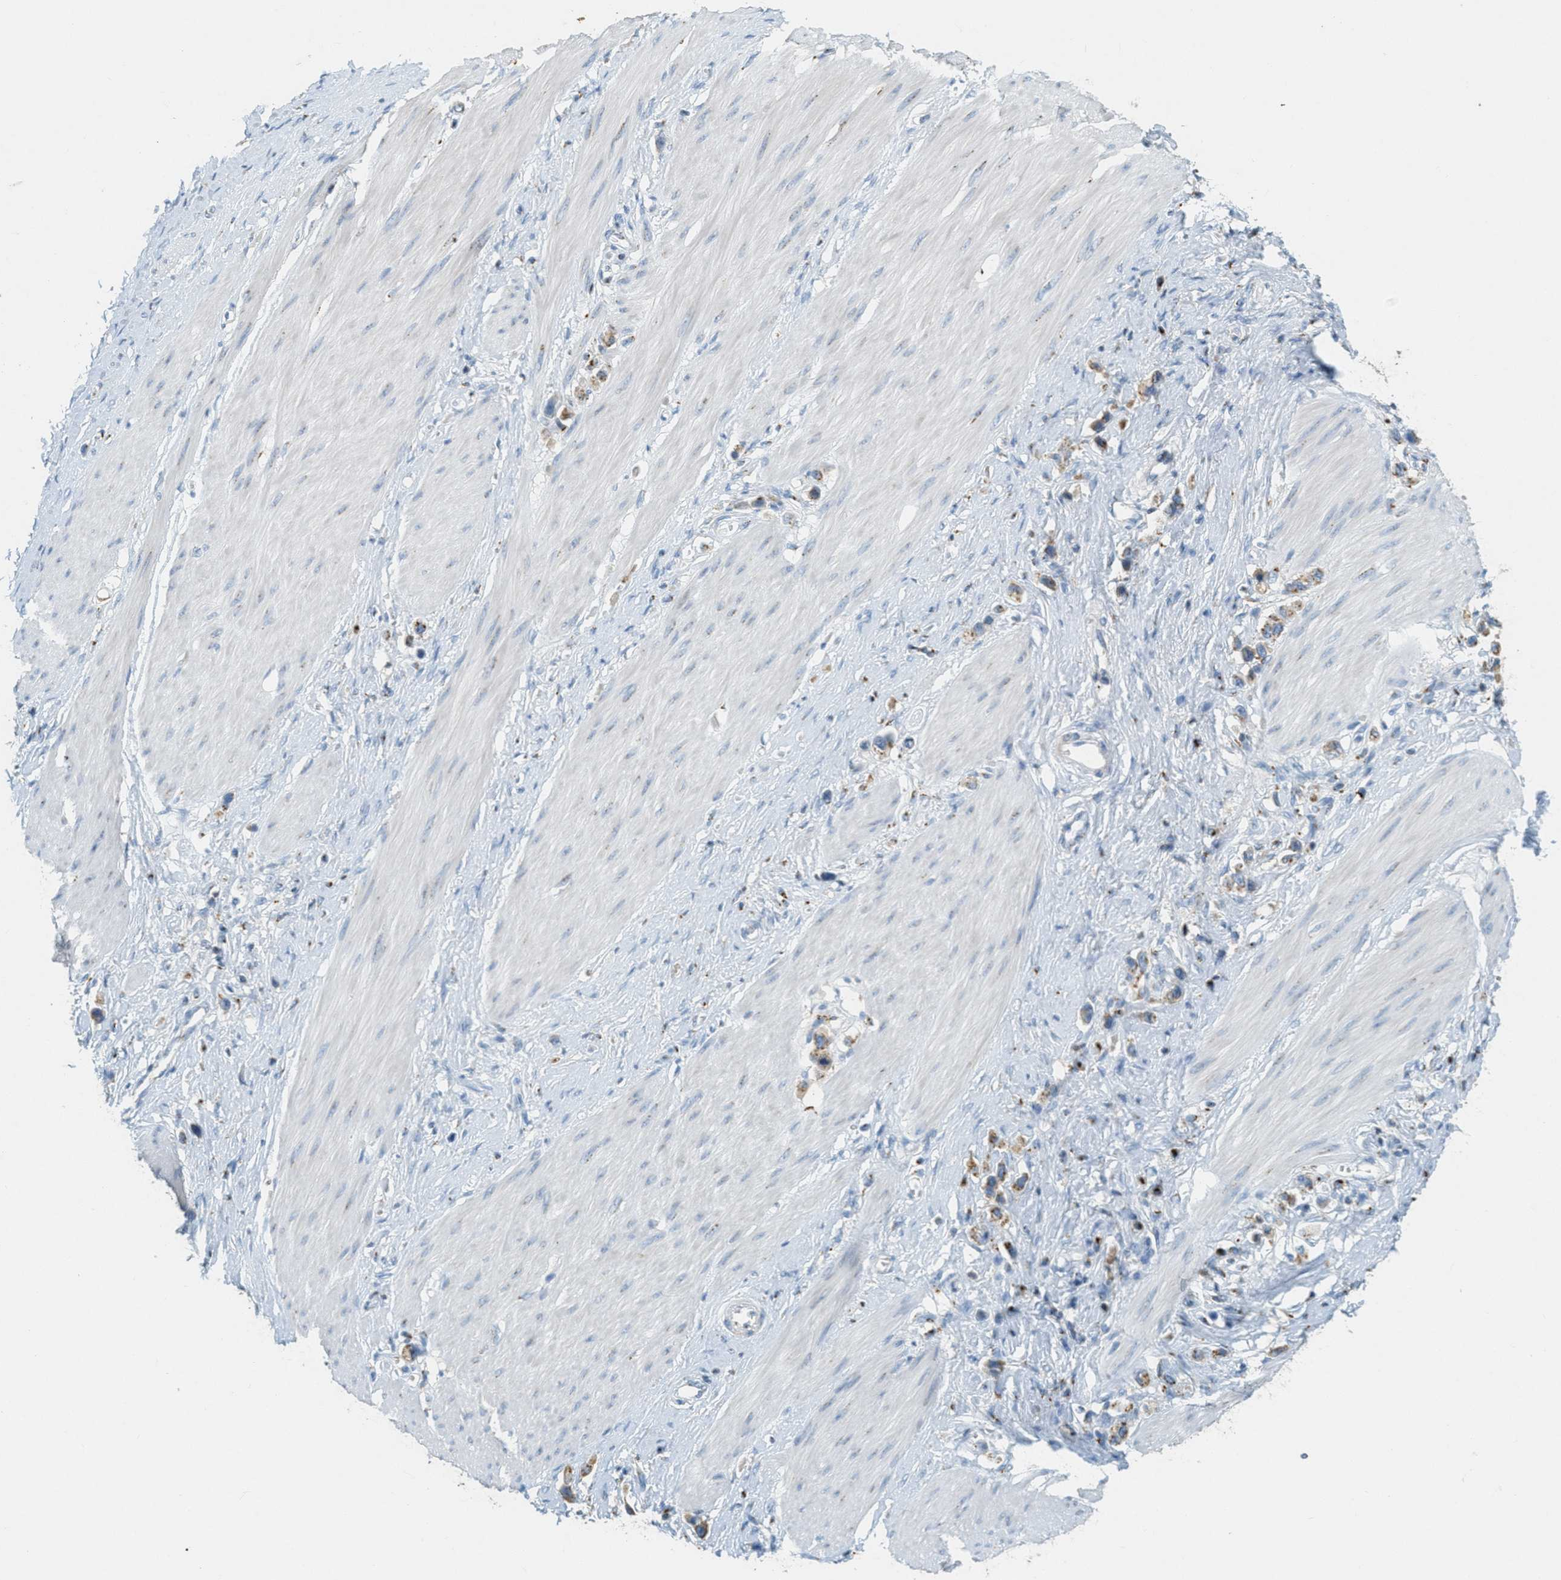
{"staining": {"intensity": "moderate", "quantity": ">75%", "location": "cytoplasmic/membranous"}, "tissue": "stomach cancer", "cell_type": "Tumor cells", "image_type": "cancer", "snomed": [{"axis": "morphology", "description": "Adenocarcinoma, NOS"}, {"axis": "topography", "description": "Stomach"}], "caption": "Brown immunohistochemical staining in human stomach cancer displays moderate cytoplasmic/membranous positivity in about >75% of tumor cells.", "gene": "ENTPD4", "patient": {"sex": "female", "age": 65}}